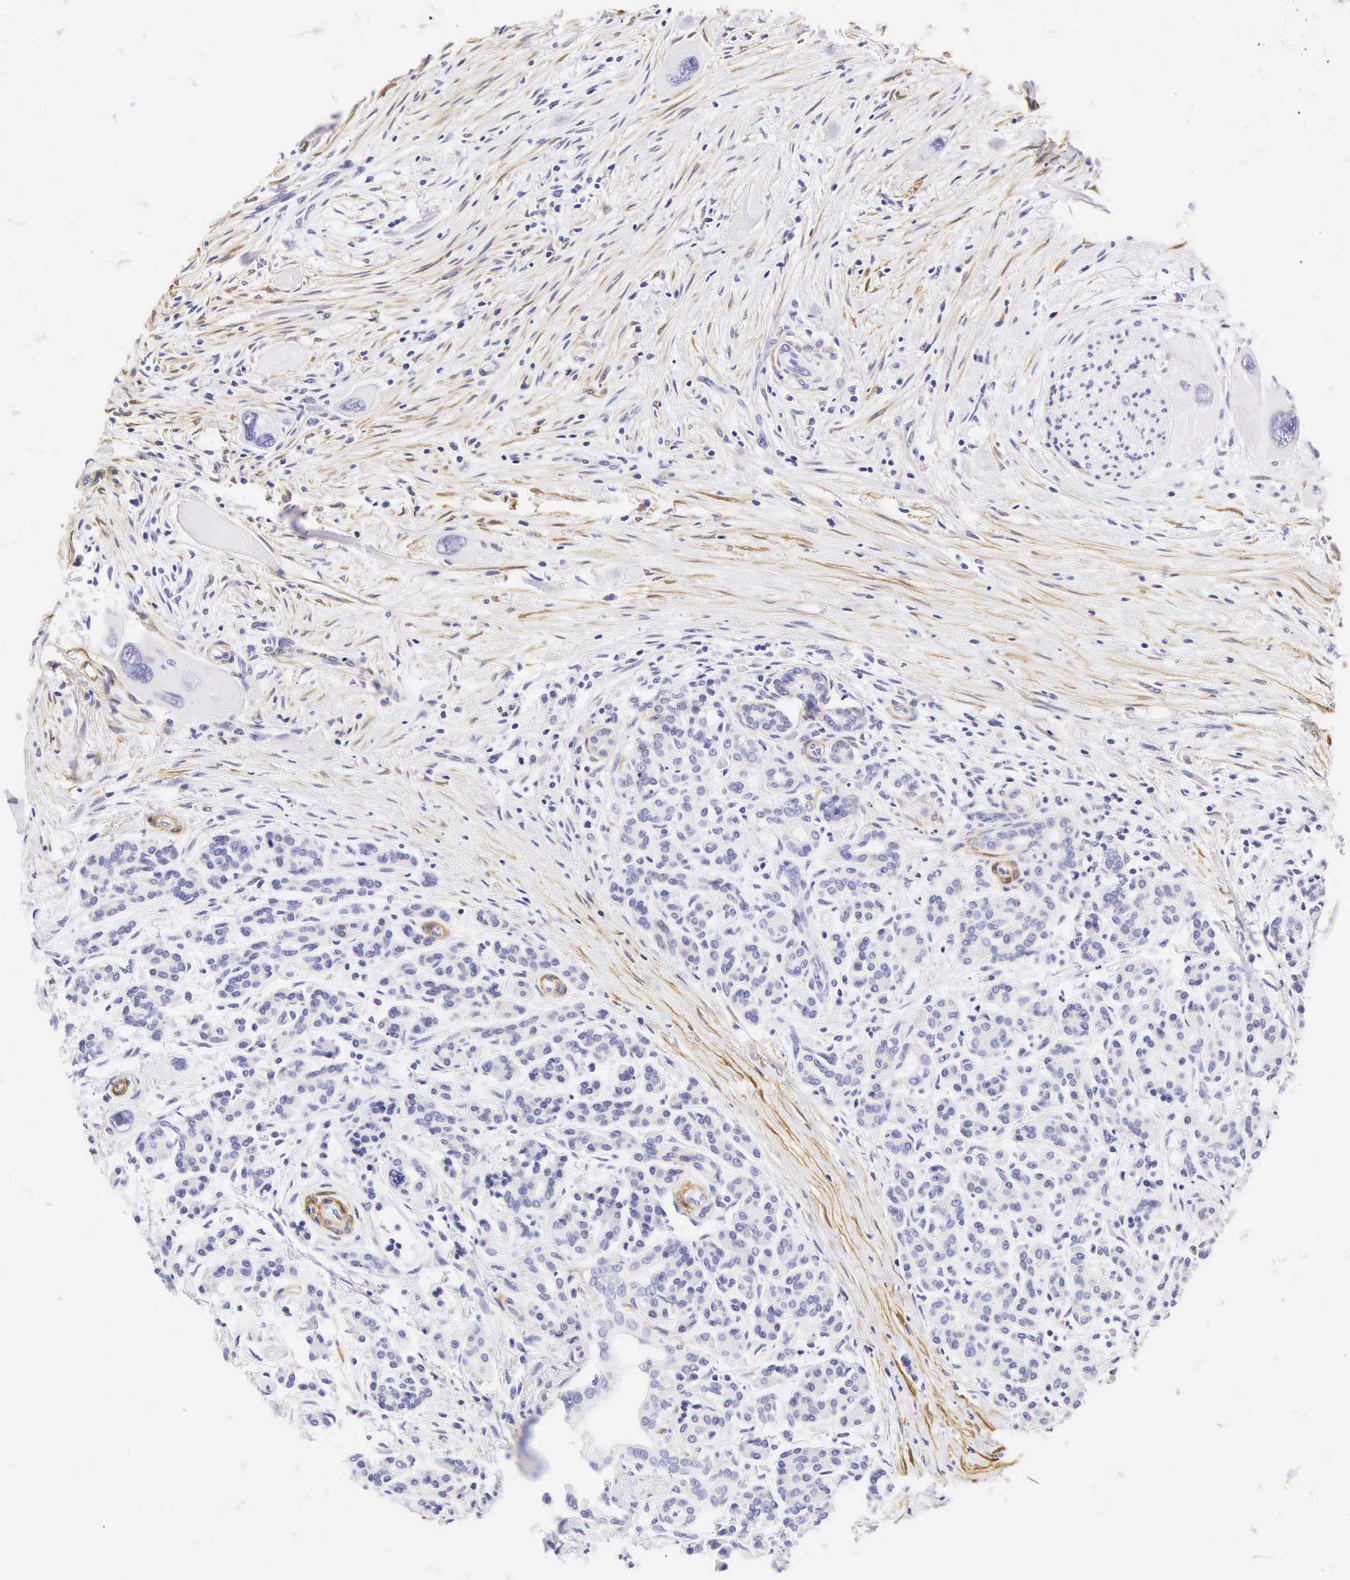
{"staining": {"intensity": "negative", "quantity": "none", "location": "none"}, "tissue": "pancreas", "cell_type": "Exocrine glandular cells", "image_type": "normal", "snomed": [{"axis": "morphology", "description": "Normal tissue, NOS"}, {"axis": "topography", "description": "Pancreas"}], "caption": "This is an immunohistochemistry (IHC) histopathology image of normal human pancreas. There is no positivity in exocrine glandular cells.", "gene": "CNN1", "patient": {"sex": "male", "age": 73}}